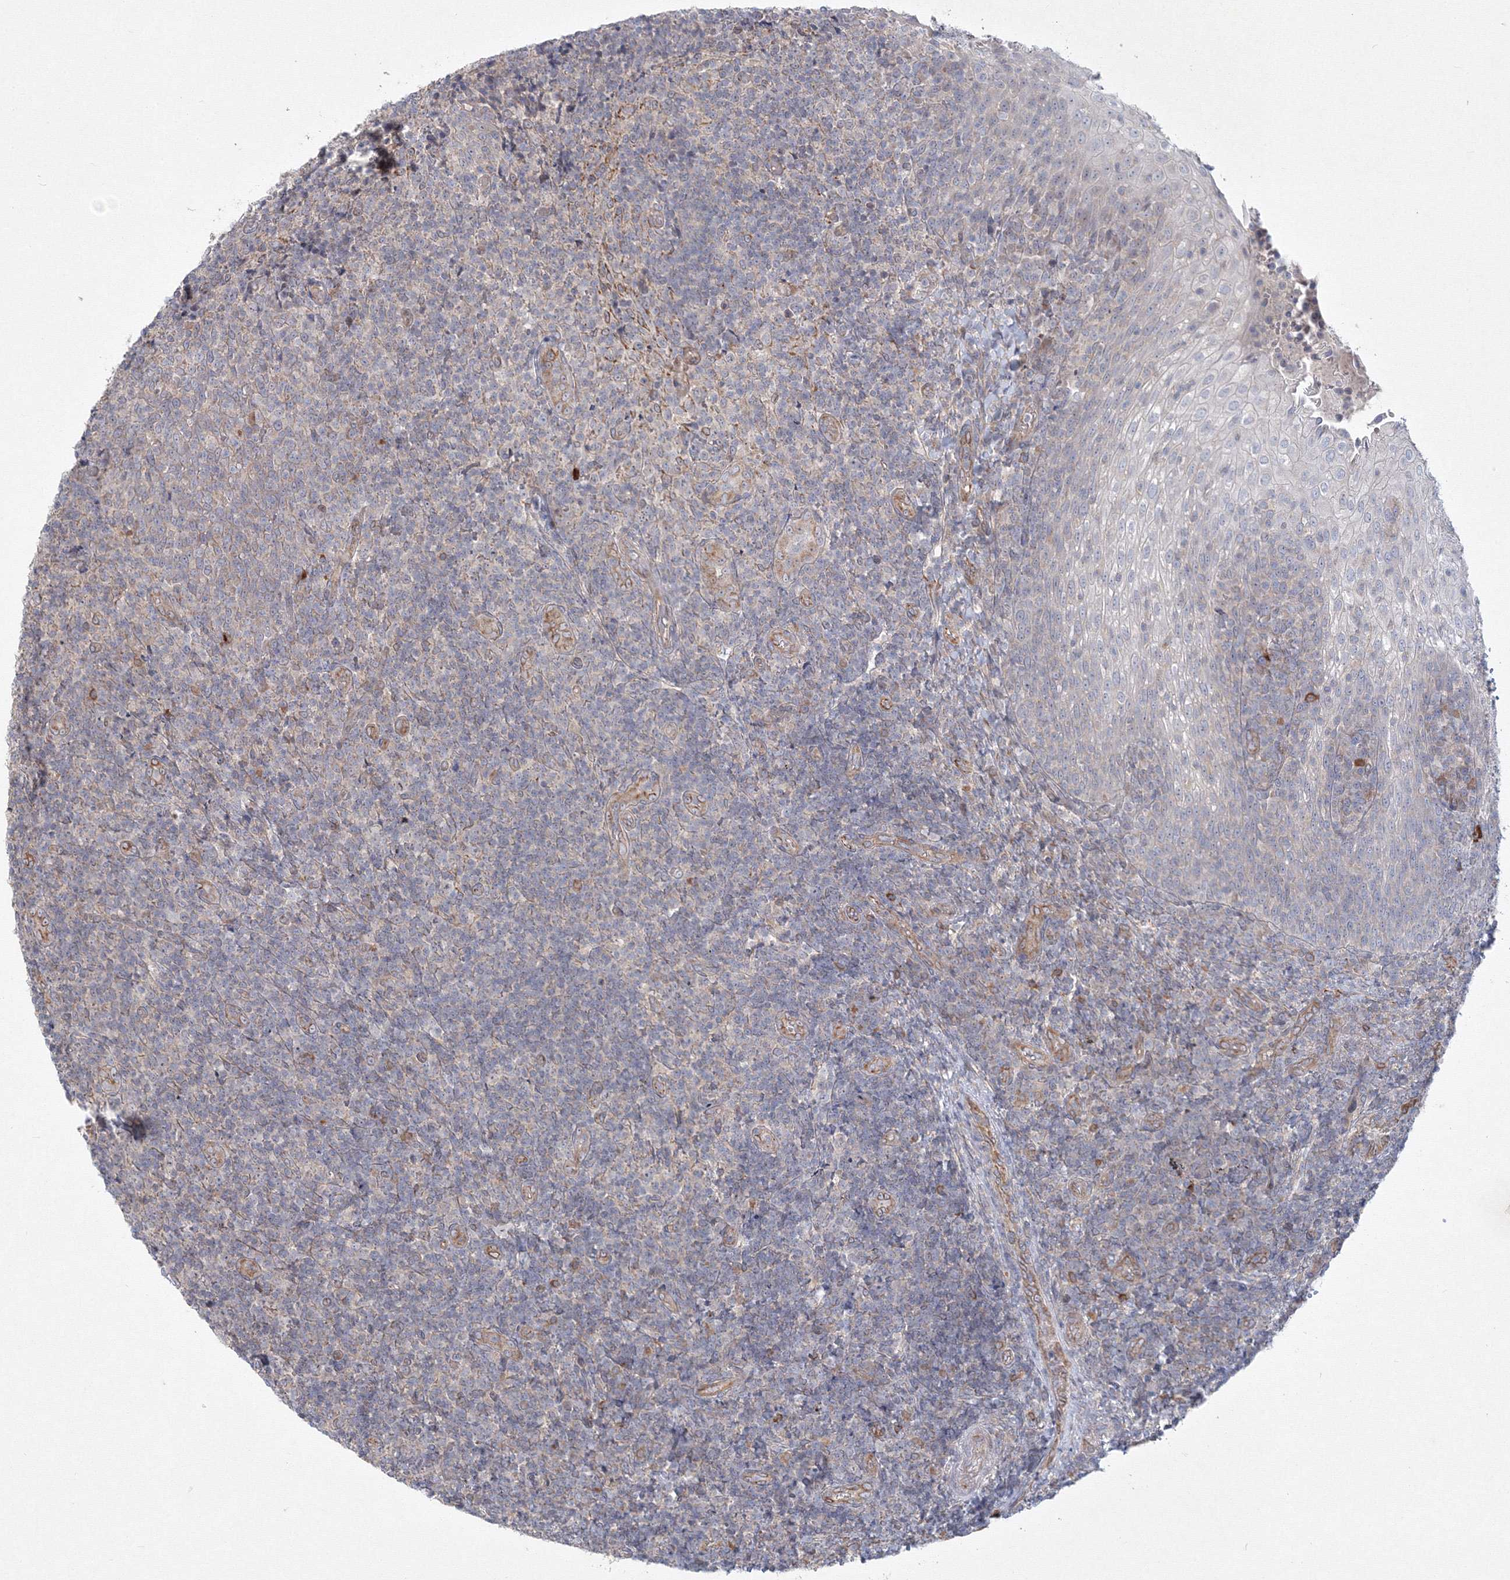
{"staining": {"intensity": "negative", "quantity": "none", "location": "none"}, "tissue": "tonsil", "cell_type": "Germinal center cells", "image_type": "normal", "snomed": [{"axis": "morphology", "description": "Normal tissue, NOS"}, {"axis": "topography", "description": "Tonsil"}], "caption": "DAB (3,3'-diaminobenzidine) immunohistochemical staining of normal tonsil shows no significant staining in germinal center cells.", "gene": "WDR49", "patient": {"sex": "female", "age": 19}}